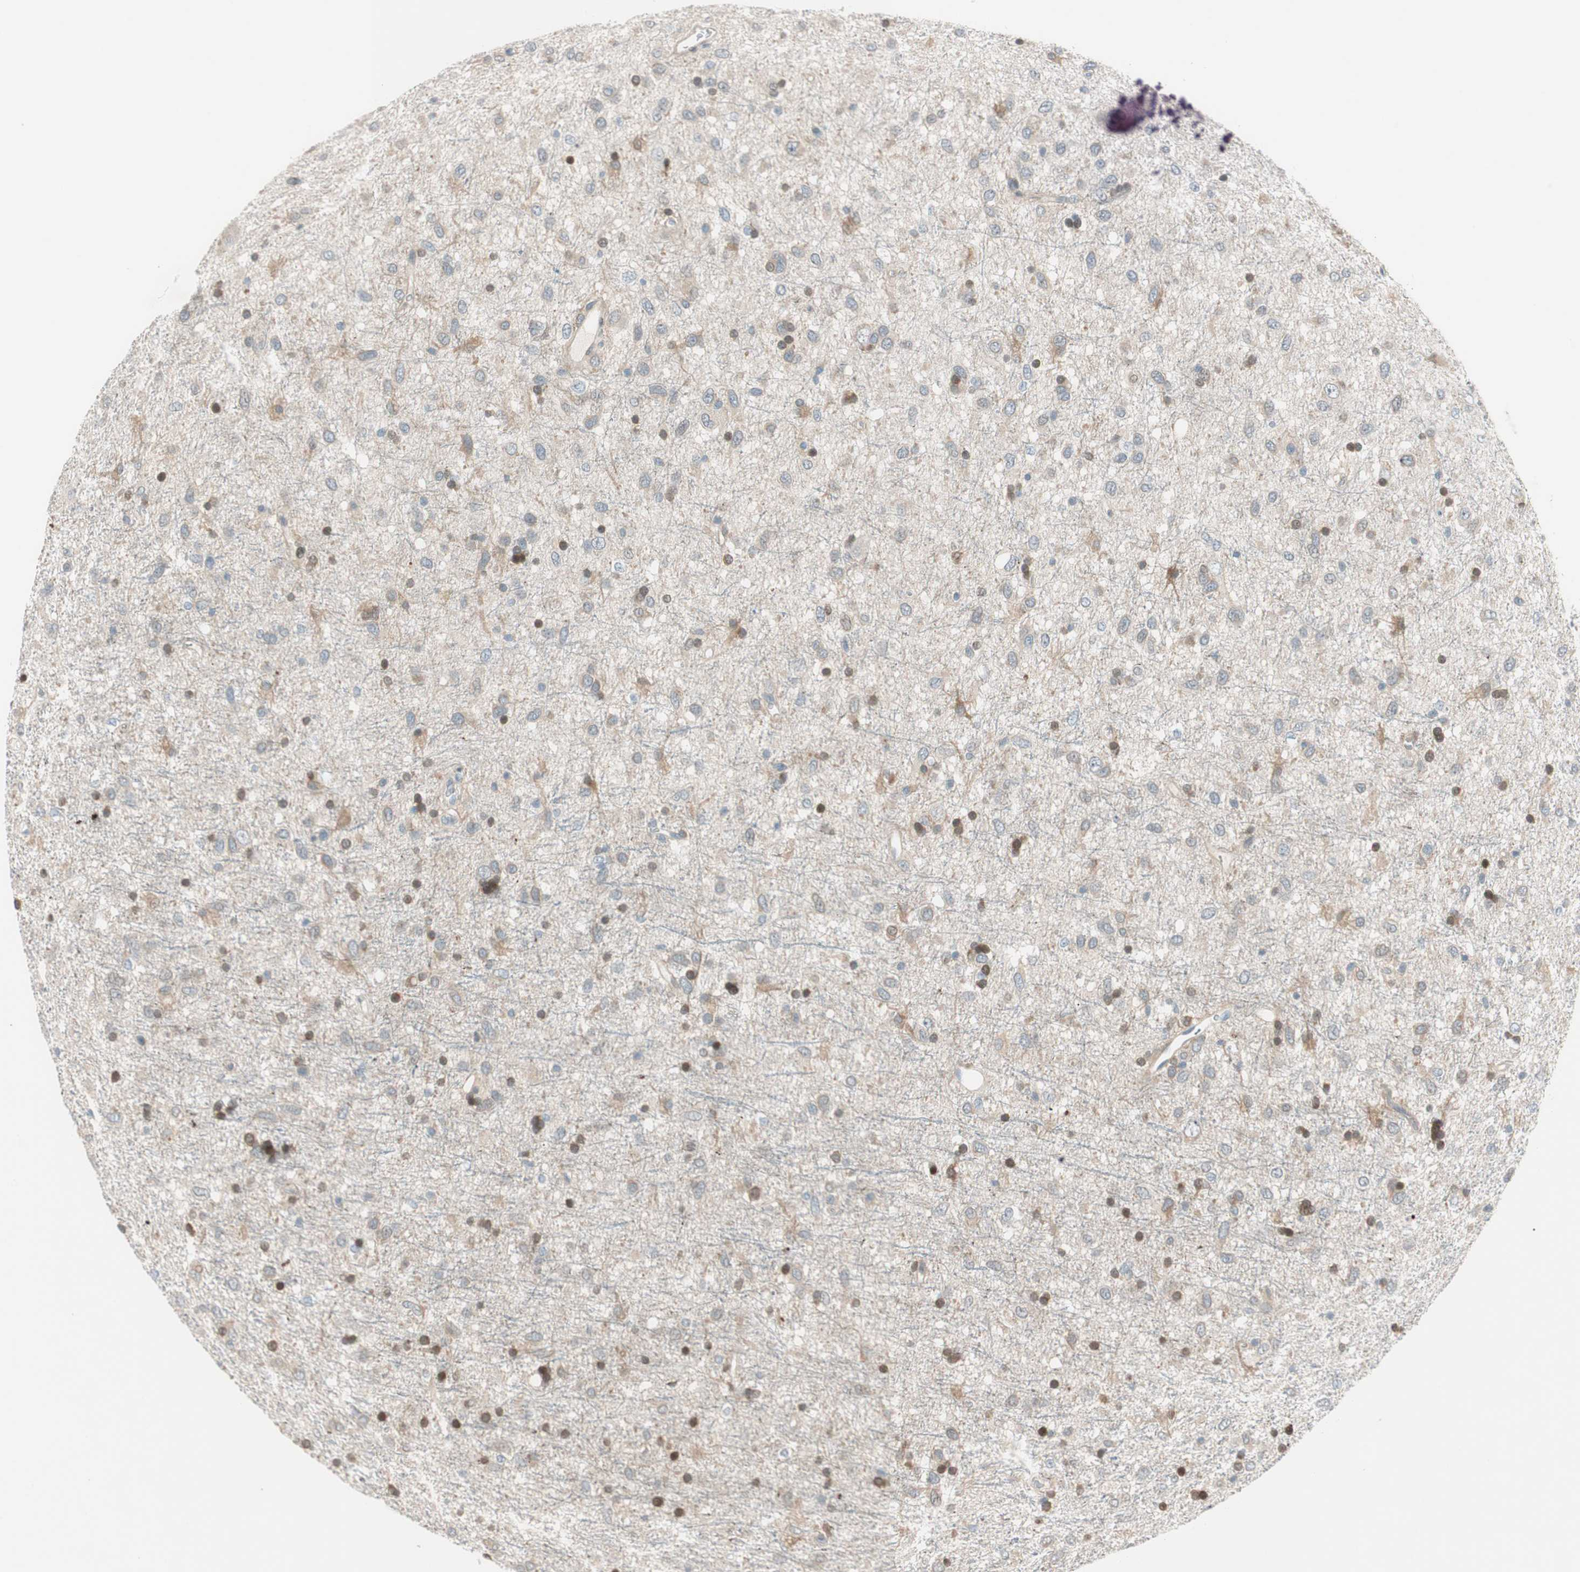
{"staining": {"intensity": "moderate", "quantity": "<25%", "location": "cytoplasmic/membranous,nuclear"}, "tissue": "glioma", "cell_type": "Tumor cells", "image_type": "cancer", "snomed": [{"axis": "morphology", "description": "Glioma, malignant, Low grade"}, {"axis": "topography", "description": "Brain"}], "caption": "A brown stain labels moderate cytoplasmic/membranous and nuclear expression of a protein in malignant glioma (low-grade) tumor cells.", "gene": "CGRRF1", "patient": {"sex": "male", "age": 77}}